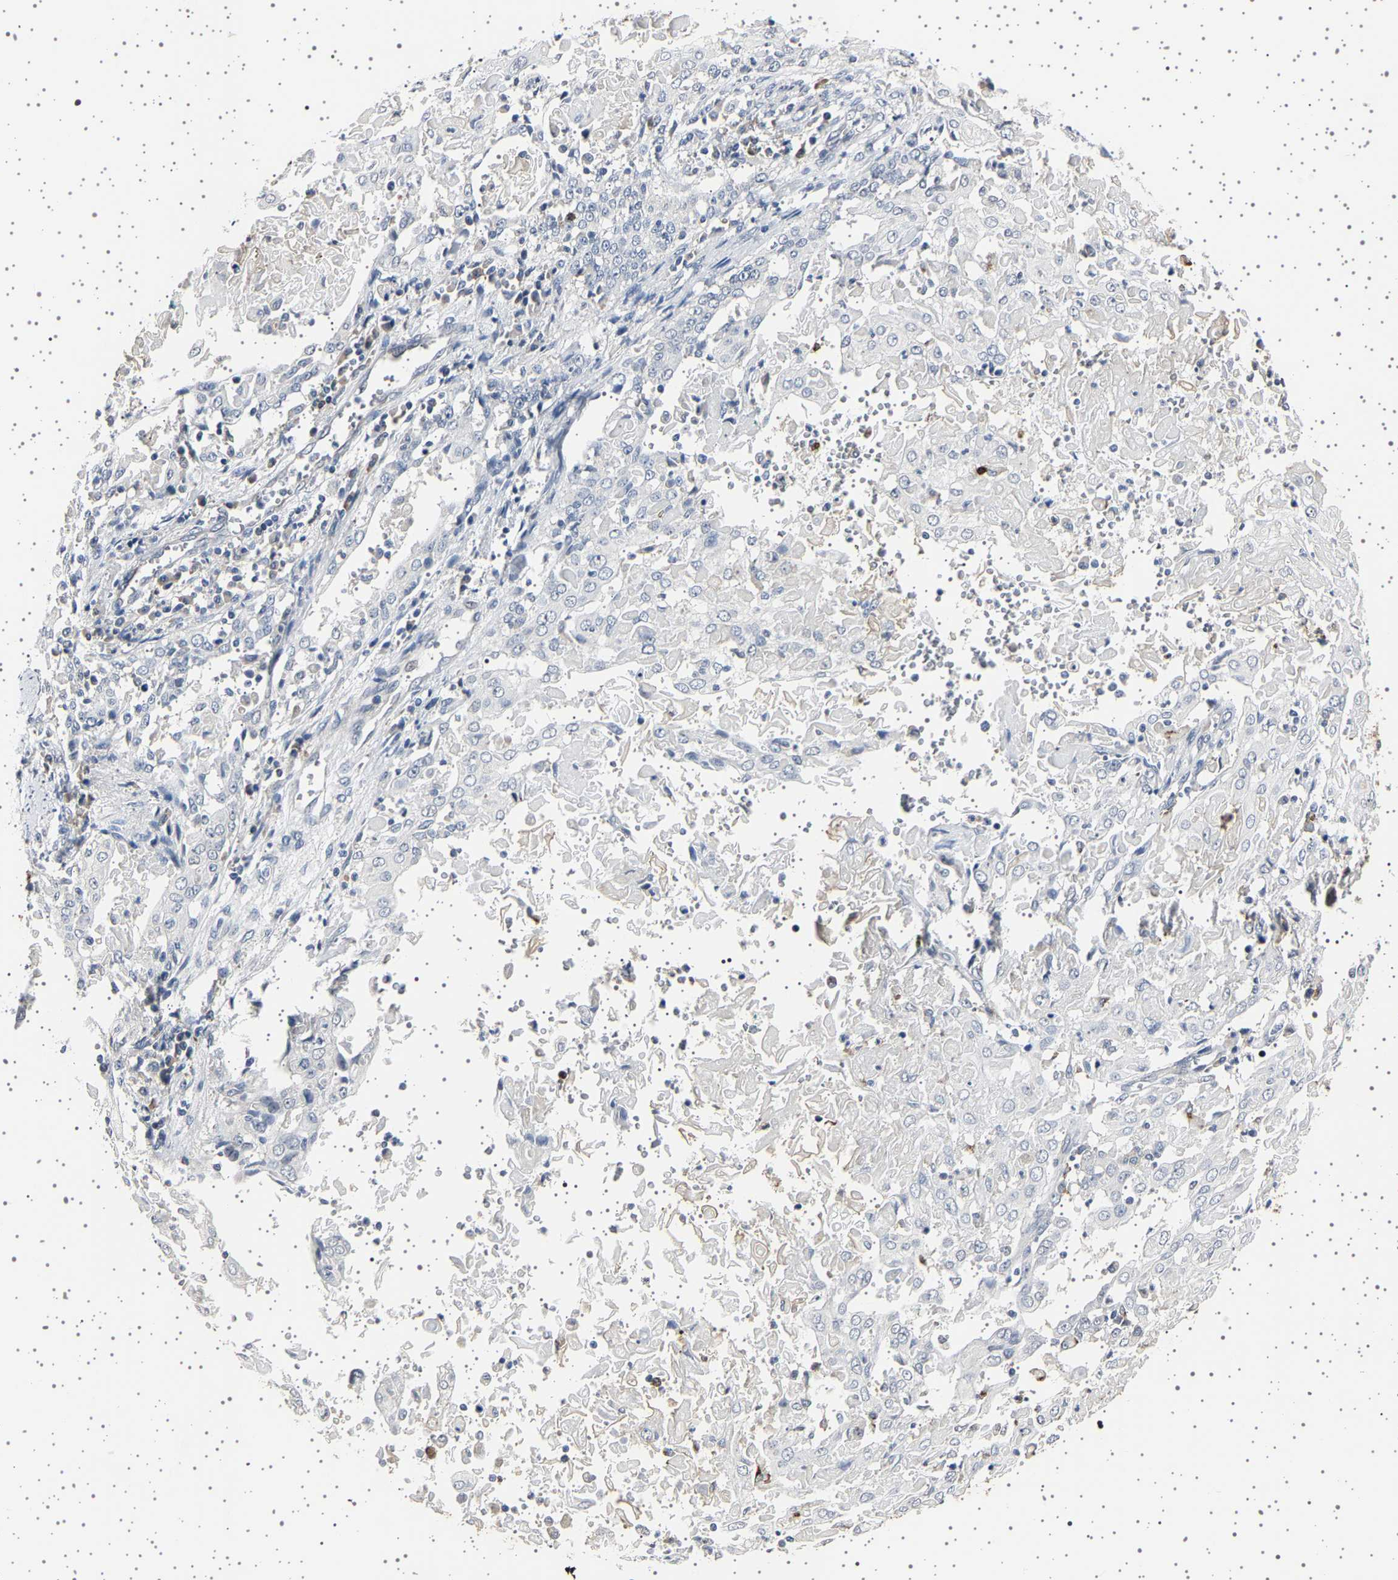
{"staining": {"intensity": "negative", "quantity": "none", "location": "none"}, "tissue": "cervical cancer", "cell_type": "Tumor cells", "image_type": "cancer", "snomed": [{"axis": "morphology", "description": "Squamous cell carcinoma, NOS"}, {"axis": "topography", "description": "Cervix"}], "caption": "The IHC photomicrograph has no significant positivity in tumor cells of squamous cell carcinoma (cervical) tissue. (DAB (3,3'-diaminobenzidine) immunohistochemistry (IHC) visualized using brightfield microscopy, high magnification).", "gene": "IL10RB", "patient": {"sex": "female", "age": 39}}